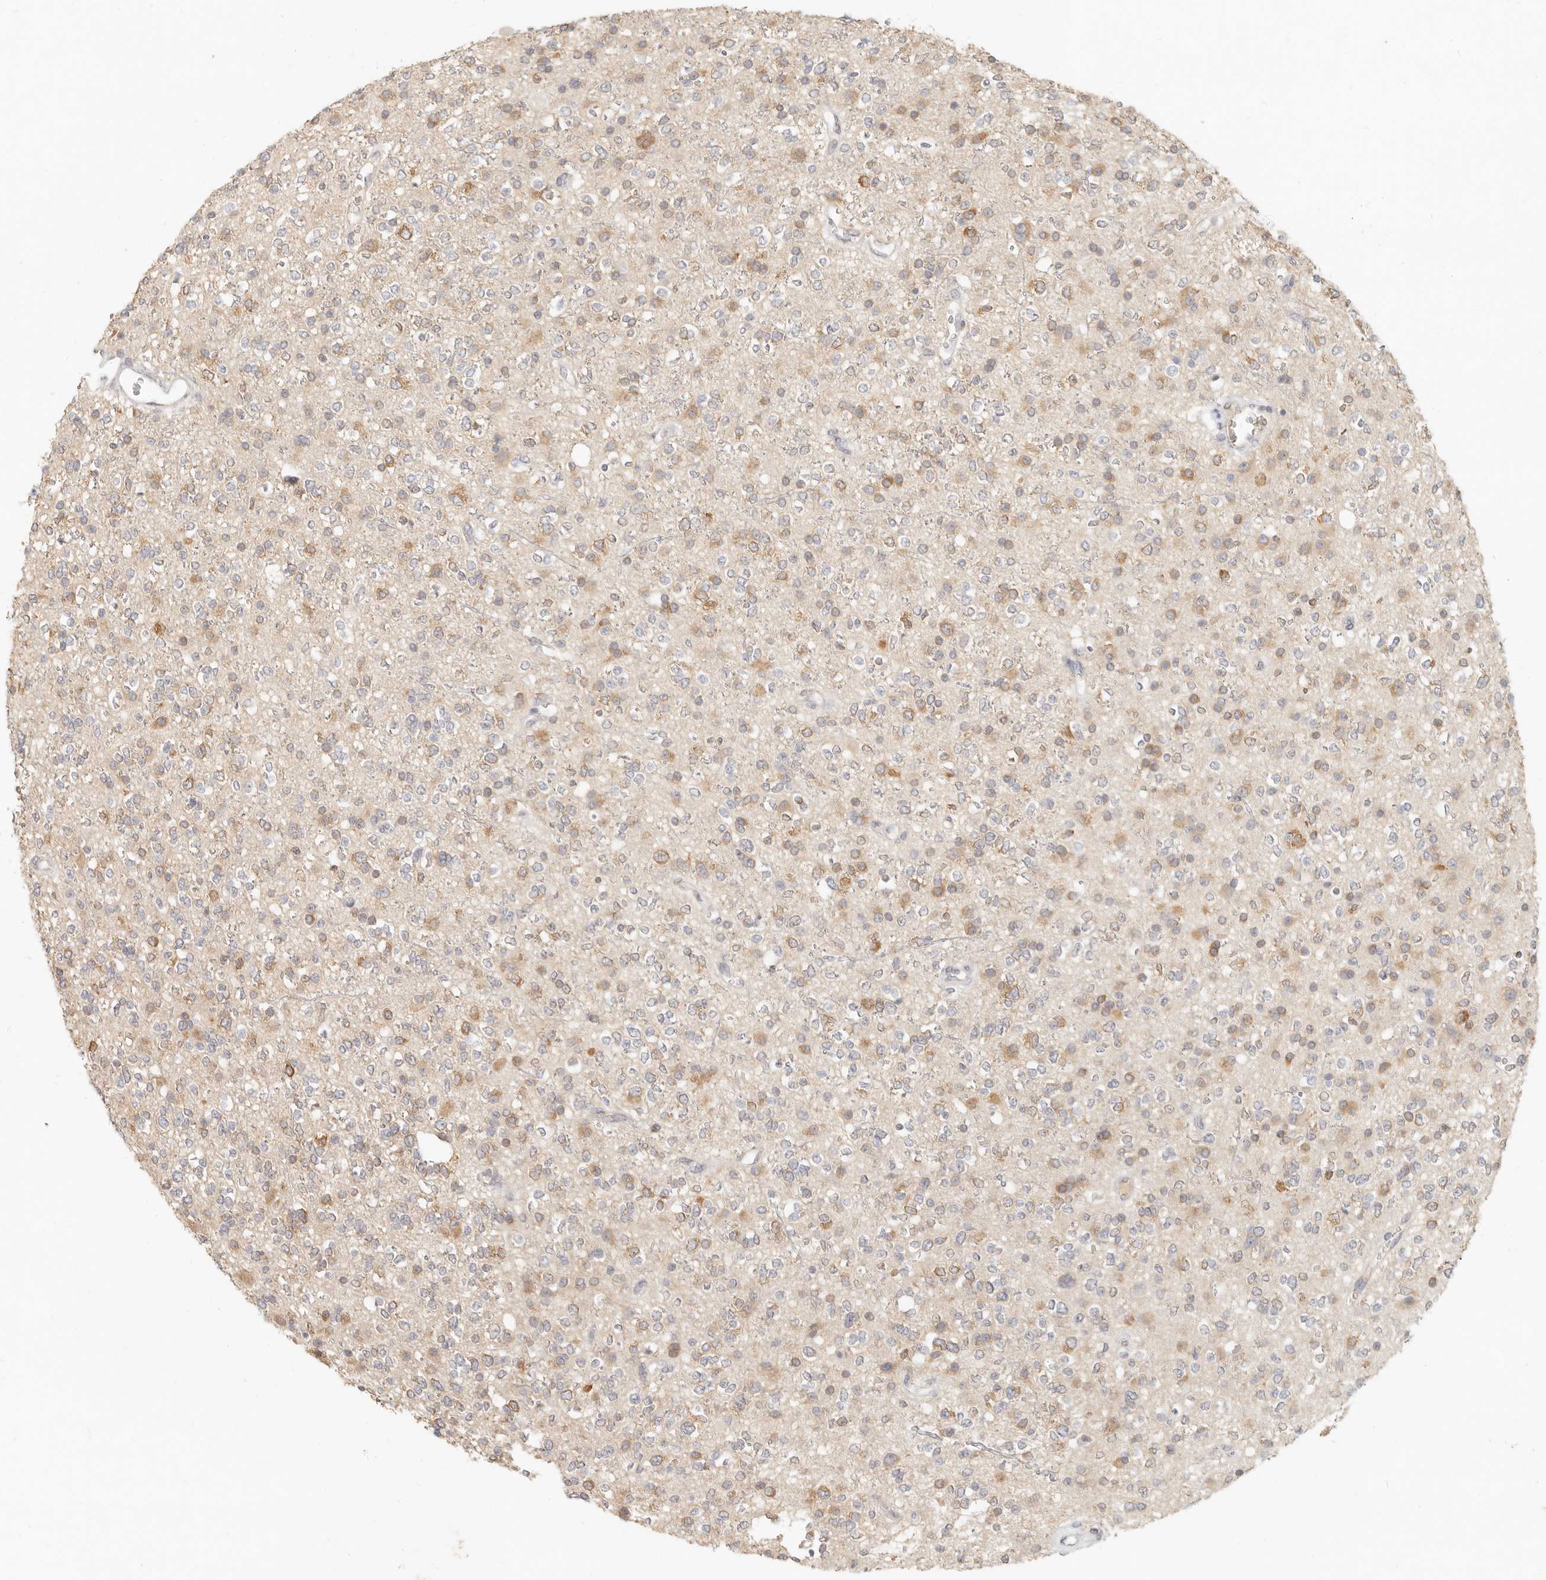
{"staining": {"intensity": "moderate", "quantity": "25%-75%", "location": "cytoplasmic/membranous"}, "tissue": "glioma", "cell_type": "Tumor cells", "image_type": "cancer", "snomed": [{"axis": "morphology", "description": "Glioma, malignant, High grade"}, {"axis": "topography", "description": "Brain"}], "caption": "This is a photomicrograph of immunohistochemistry staining of glioma, which shows moderate staining in the cytoplasmic/membranous of tumor cells.", "gene": "PABPC4", "patient": {"sex": "male", "age": 34}}